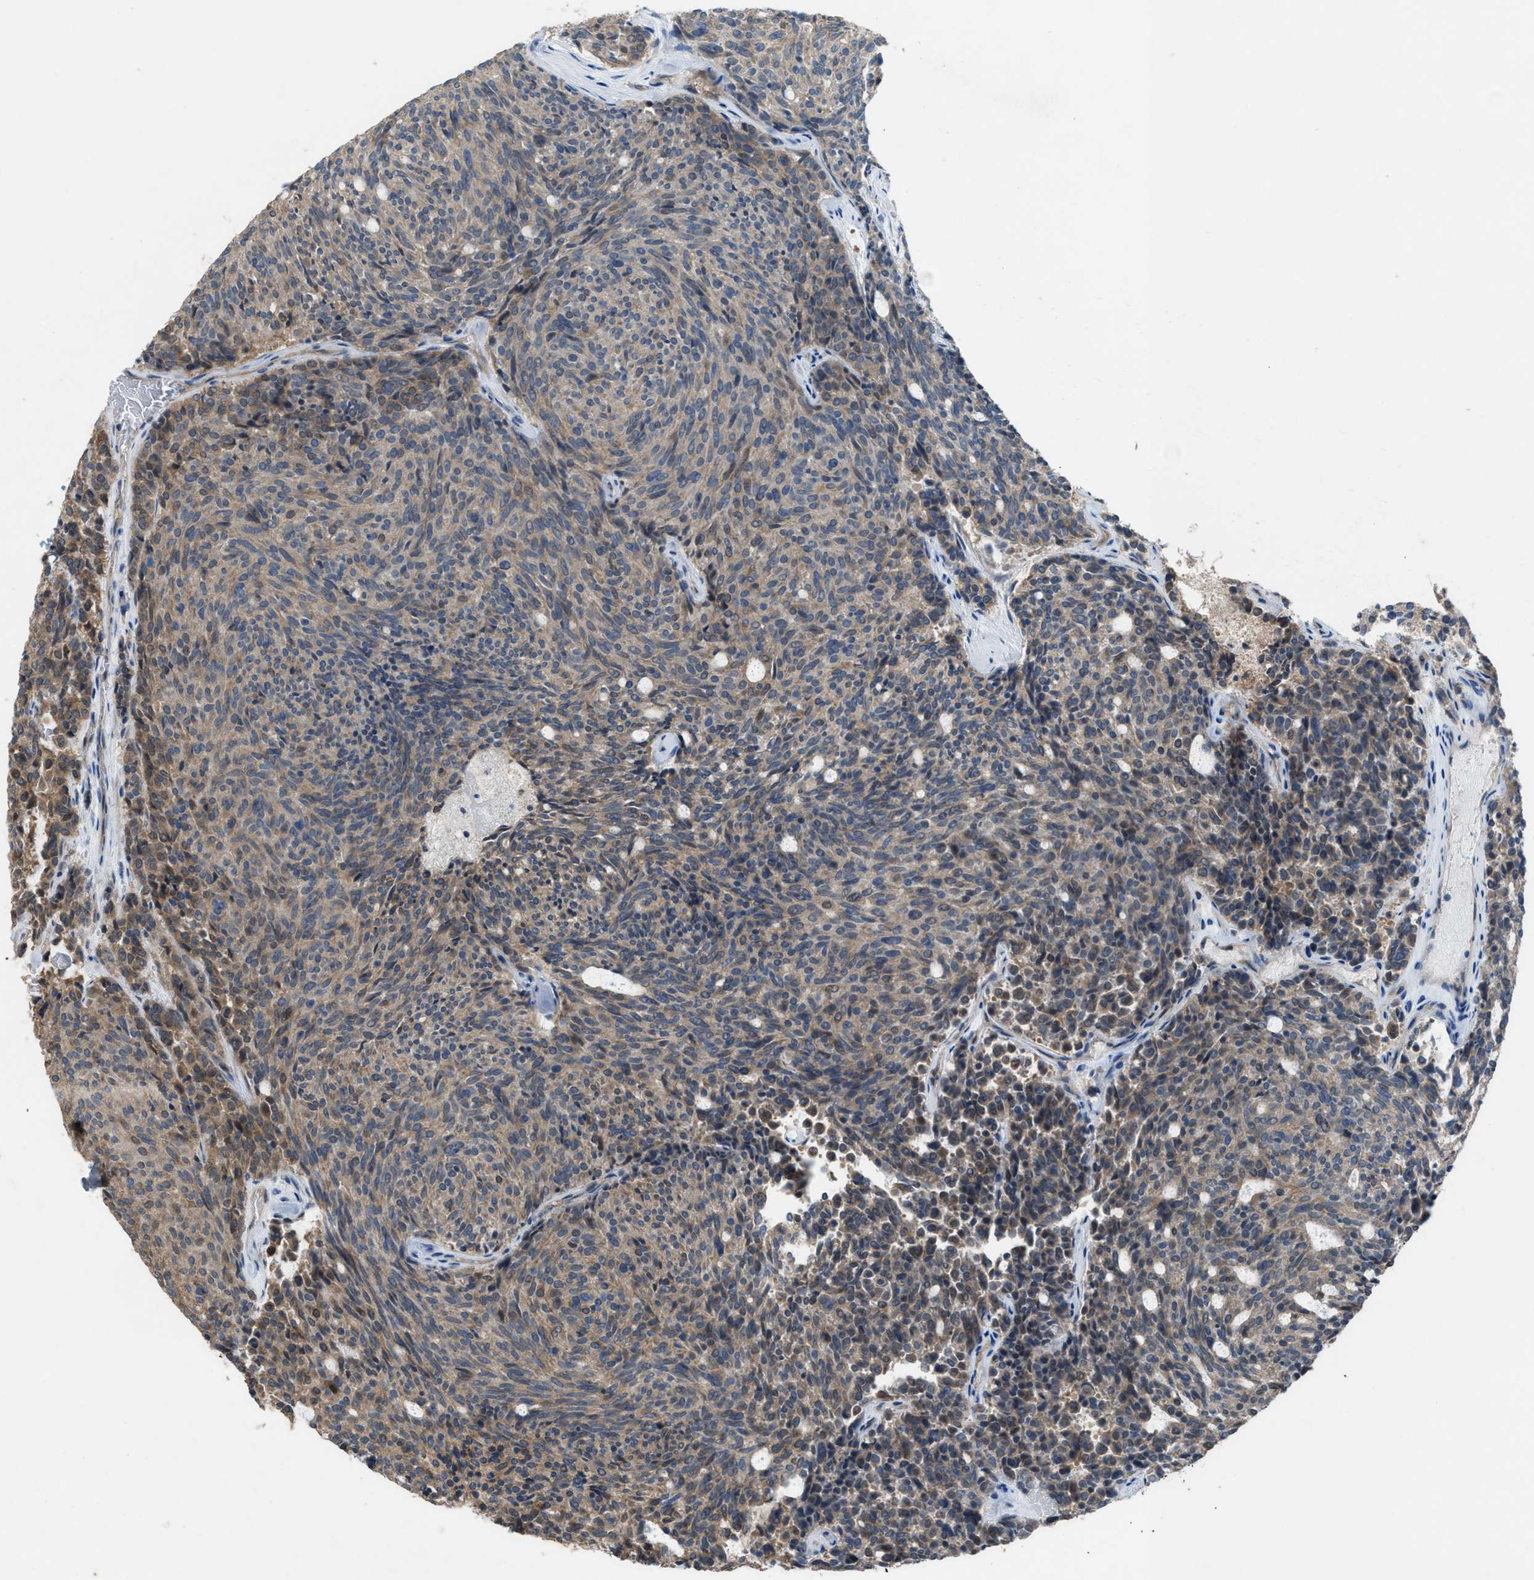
{"staining": {"intensity": "weak", "quantity": ">75%", "location": "cytoplasmic/membranous"}, "tissue": "carcinoid", "cell_type": "Tumor cells", "image_type": "cancer", "snomed": [{"axis": "morphology", "description": "Carcinoid, malignant, NOS"}, {"axis": "topography", "description": "Pancreas"}], "caption": "Immunohistochemical staining of human carcinoid shows low levels of weak cytoplasmic/membranous protein positivity in approximately >75% of tumor cells.", "gene": "PLAA", "patient": {"sex": "female", "age": 54}}